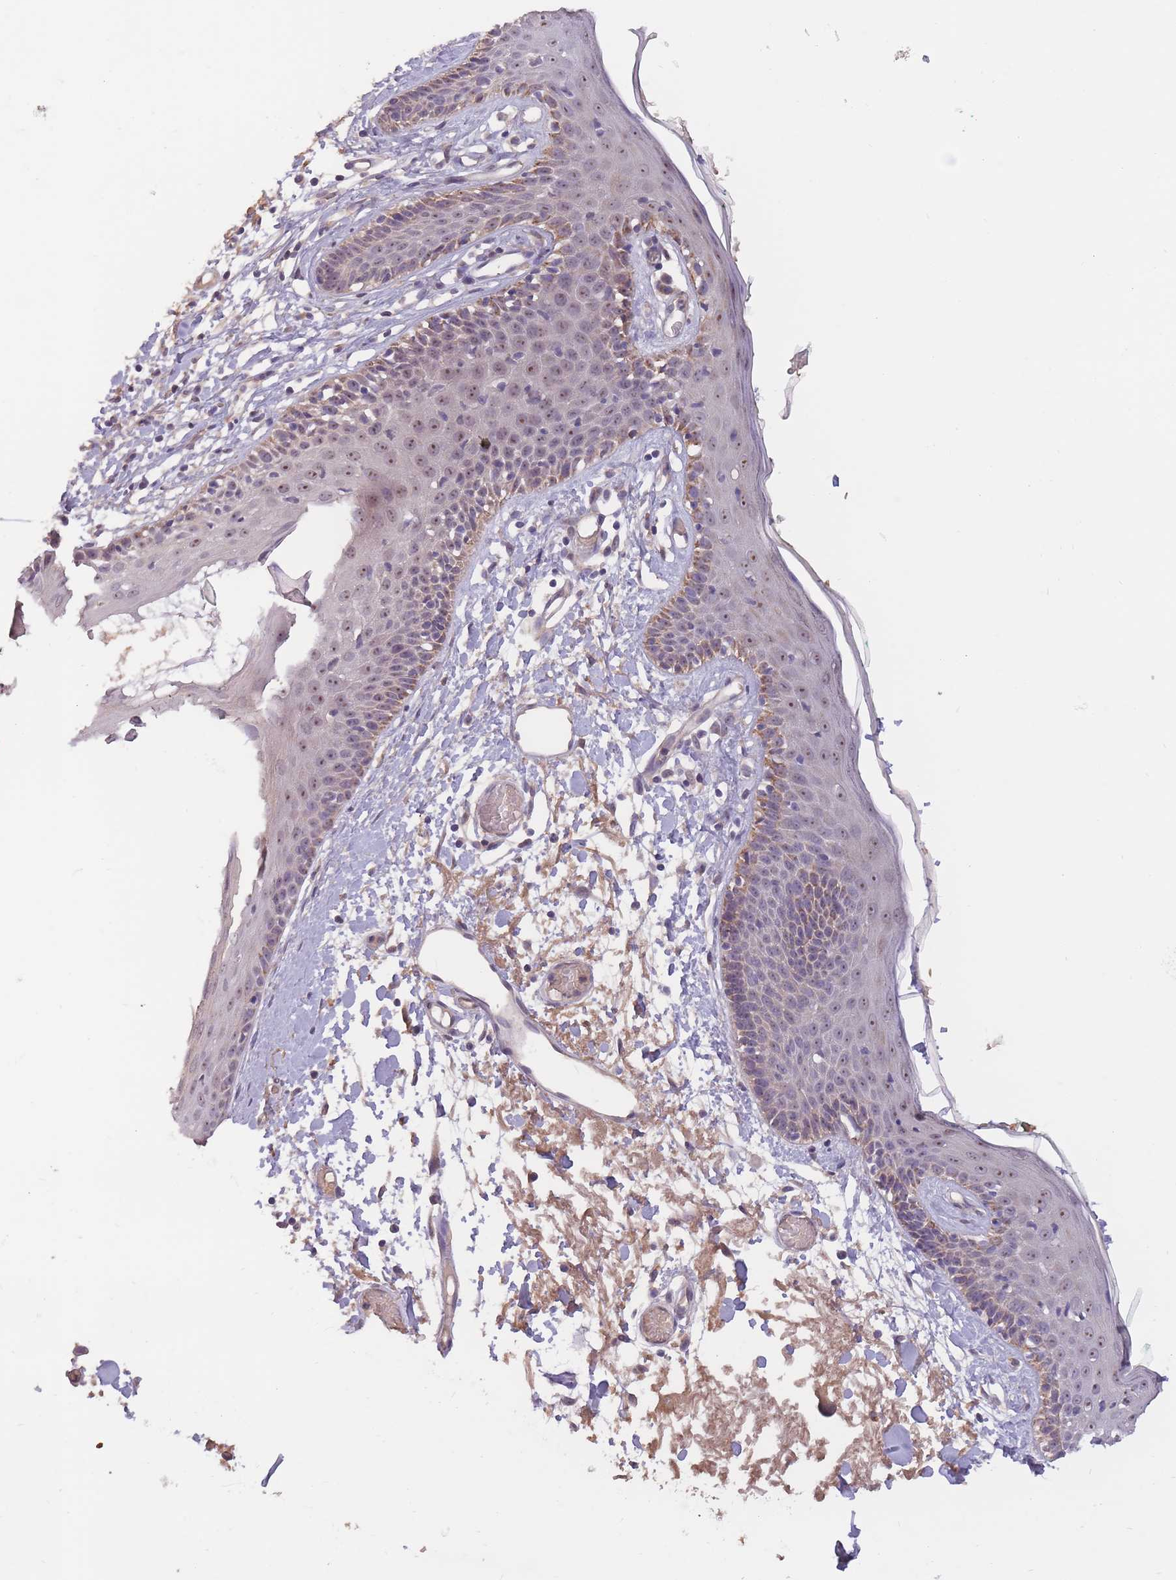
{"staining": {"intensity": "negative", "quantity": "none", "location": "none"}, "tissue": "skin", "cell_type": "Fibroblasts", "image_type": "normal", "snomed": [{"axis": "morphology", "description": "Normal tissue, NOS"}, {"axis": "topography", "description": "Skin"}], "caption": "Protein analysis of benign skin displays no significant expression in fibroblasts.", "gene": "KIAA1755", "patient": {"sex": "male", "age": 79}}